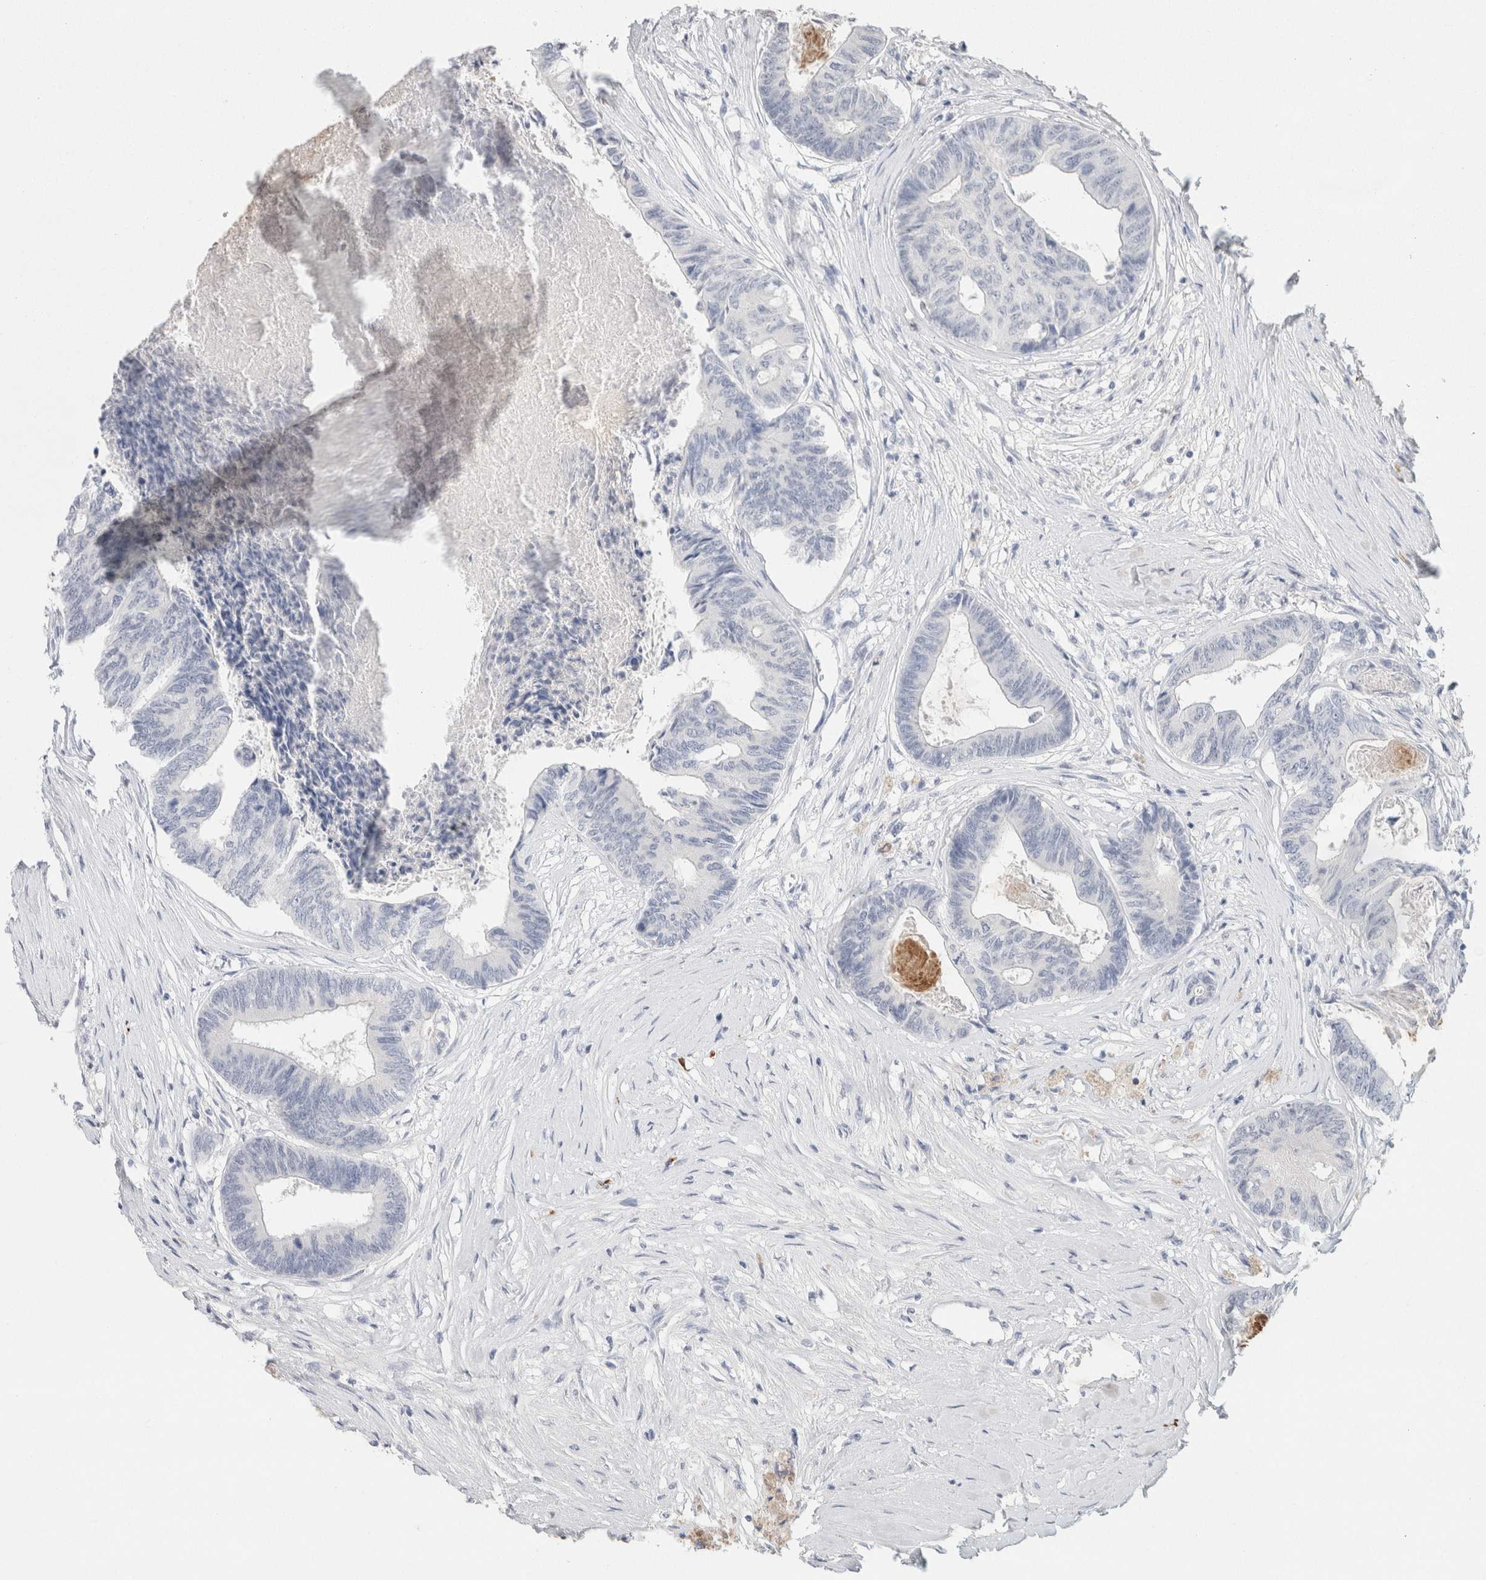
{"staining": {"intensity": "negative", "quantity": "none", "location": "none"}, "tissue": "colorectal cancer", "cell_type": "Tumor cells", "image_type": "cancer", "snomed": [{"axis": "morphology", "description": "Adenocarcinoma, NOS"}, {"axis": "topography", "description": "Rectum"}], "caption": "Immunohistochemical staining of colorectal cancer displays no significant expression in tumor cells.", "gene": "IL6", "patient": {"sex": "male", "age": 63}}